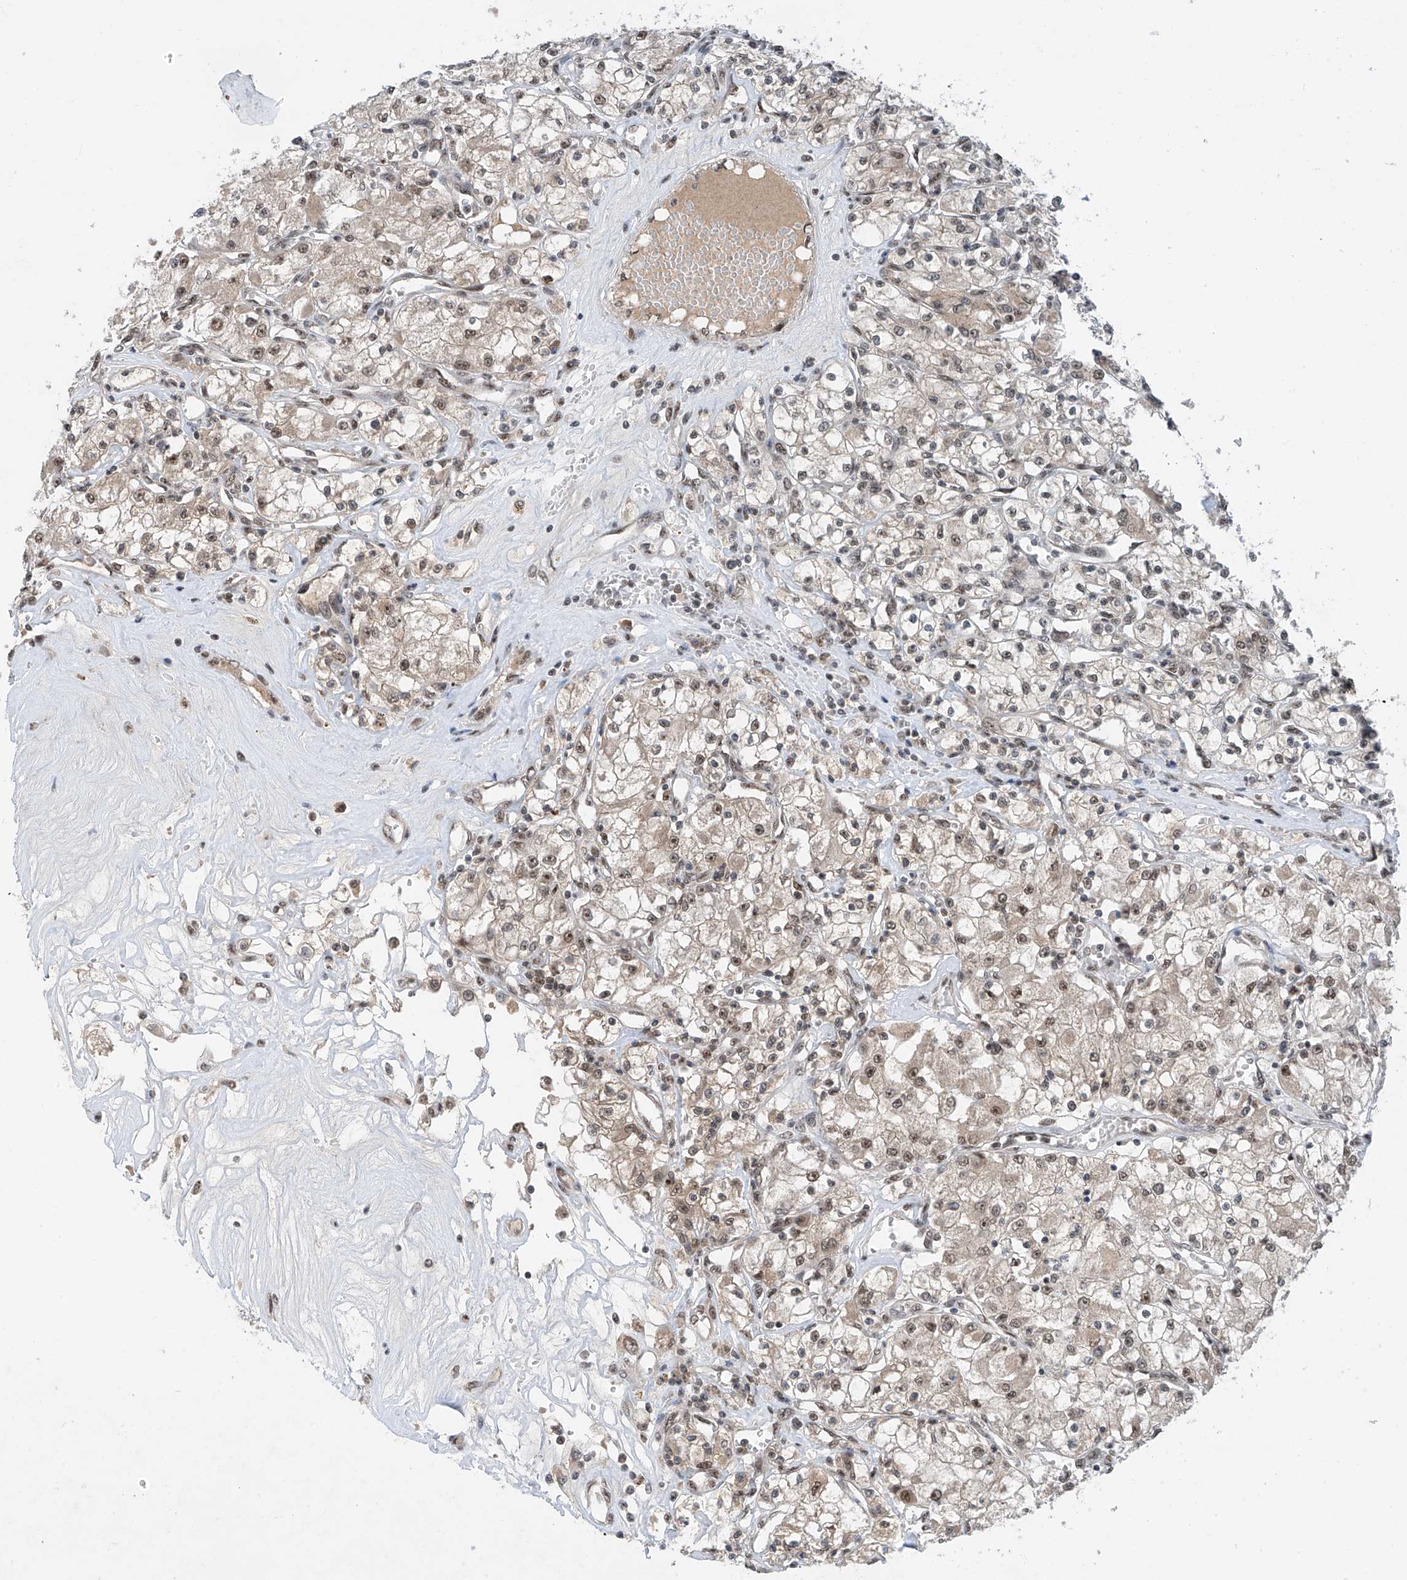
{"staining": {"intensity": "weak", "quantity": ">75%", "location": "nuclear"}, "tissue": "renal cancer", "cell_type": "Tumor cells", "image_type": "cancer", "snomed": [{"axis": "morphology", "description": "Adenocarcinoma, NOS"}, {"axis": "topography", "description": "Kidney"}], "caption": "Protein expression by IHC shows weak nuclear positivity in approximately >75% of tumor cells in adenocarcinoma (renal).", "gene": "RPAIN", "patient": {"sex": "female", "age": 59}}